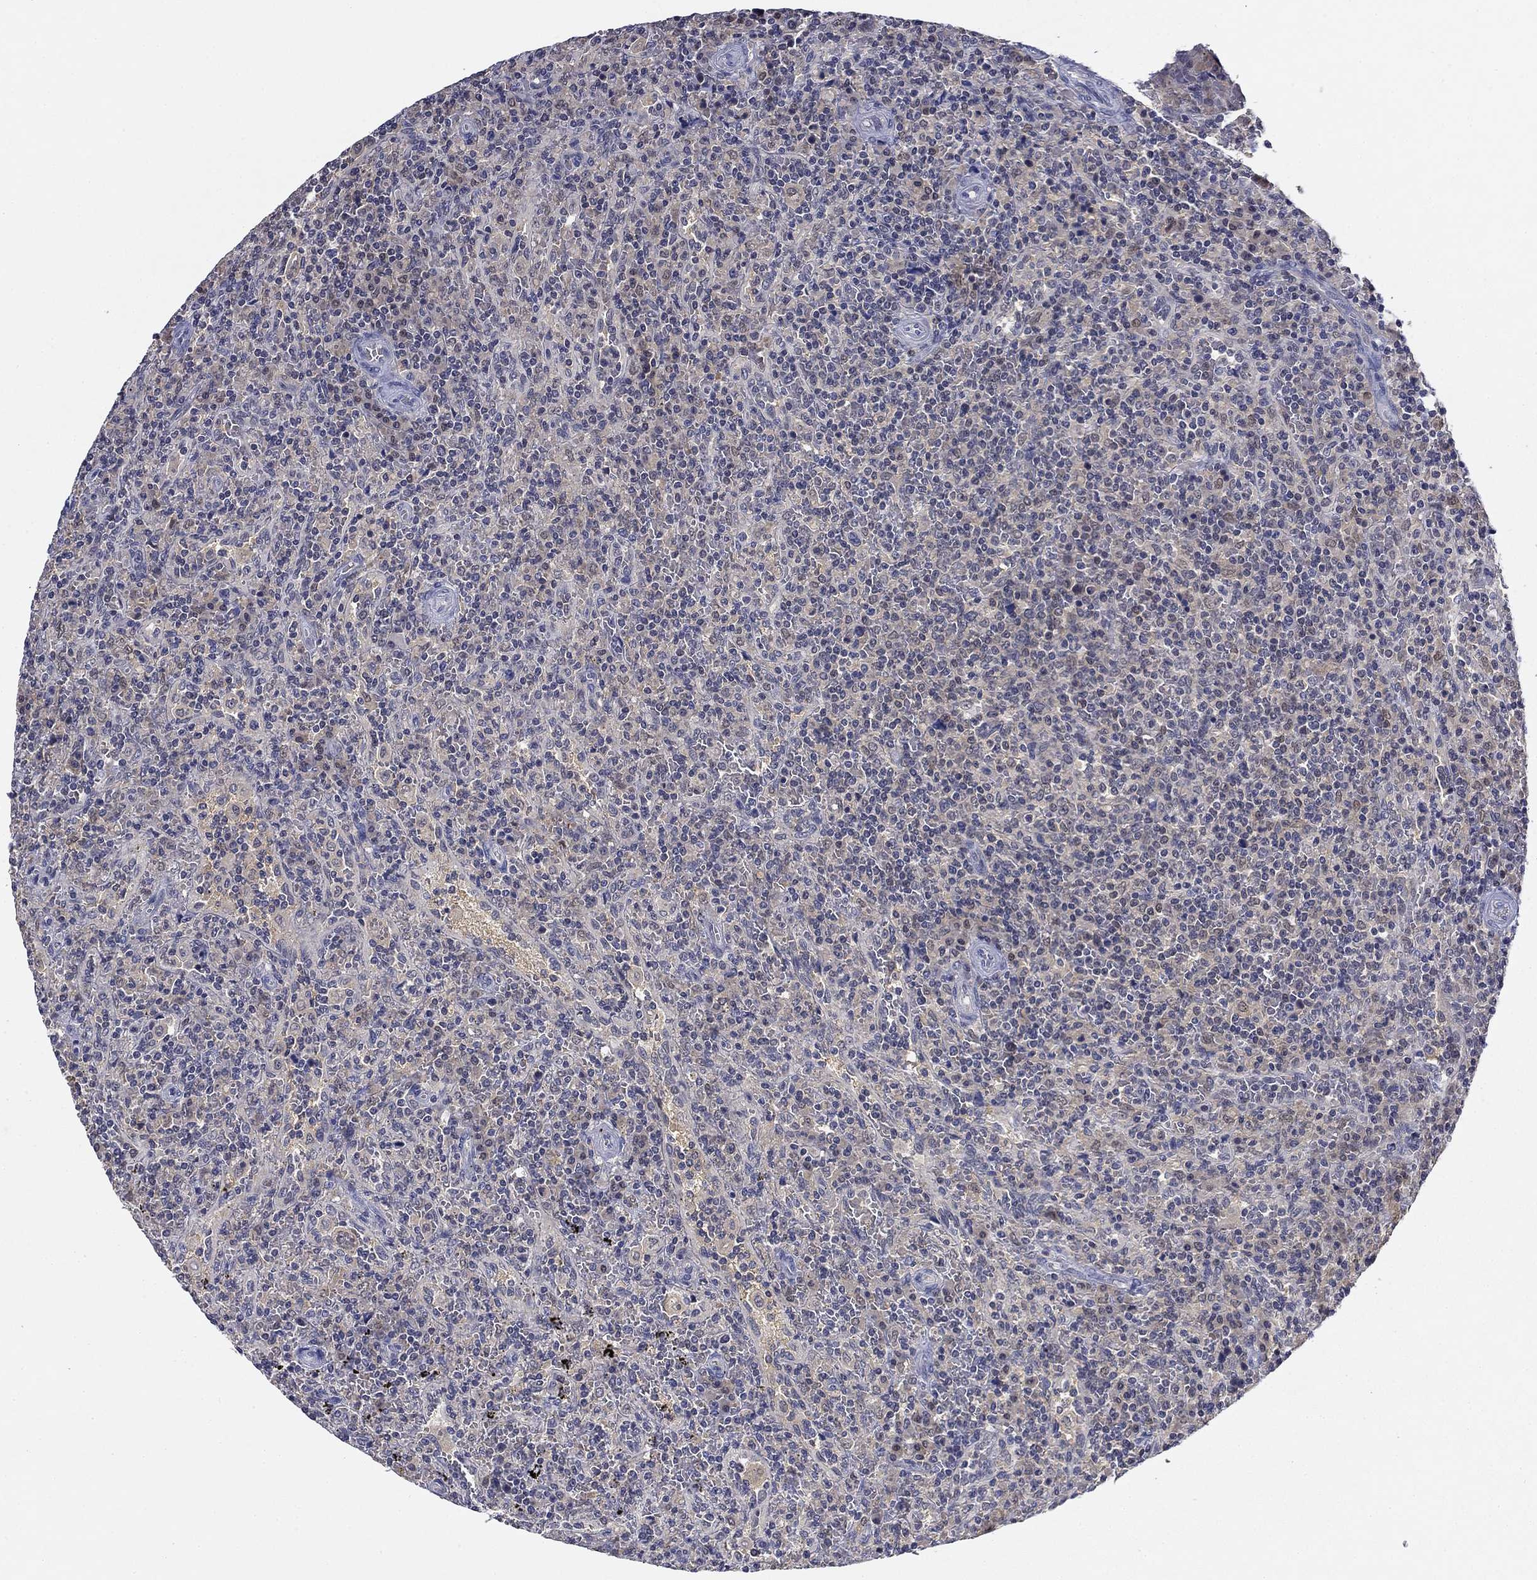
{"staining": {"intensity": "negative", "quantity": "none", "location": "none"}, "tissue": "lymphoma", "cell_type": "Tumor cells", "image_type": "cancer", "snomed": [{"axis": "morphology", "description": "Malignant lymphoma, non-Hodgkin's type, Low grade"}, {"axis": "topography", "description": "Spleen"}], "caption": "Malignant lymphoma, non-Hodgkin's type (low-grade) stained for a protein using IHC demonstrates no positivity tumor cells.", "gene": "DDTL", "patient": {"sex": "male", "age": 62}}